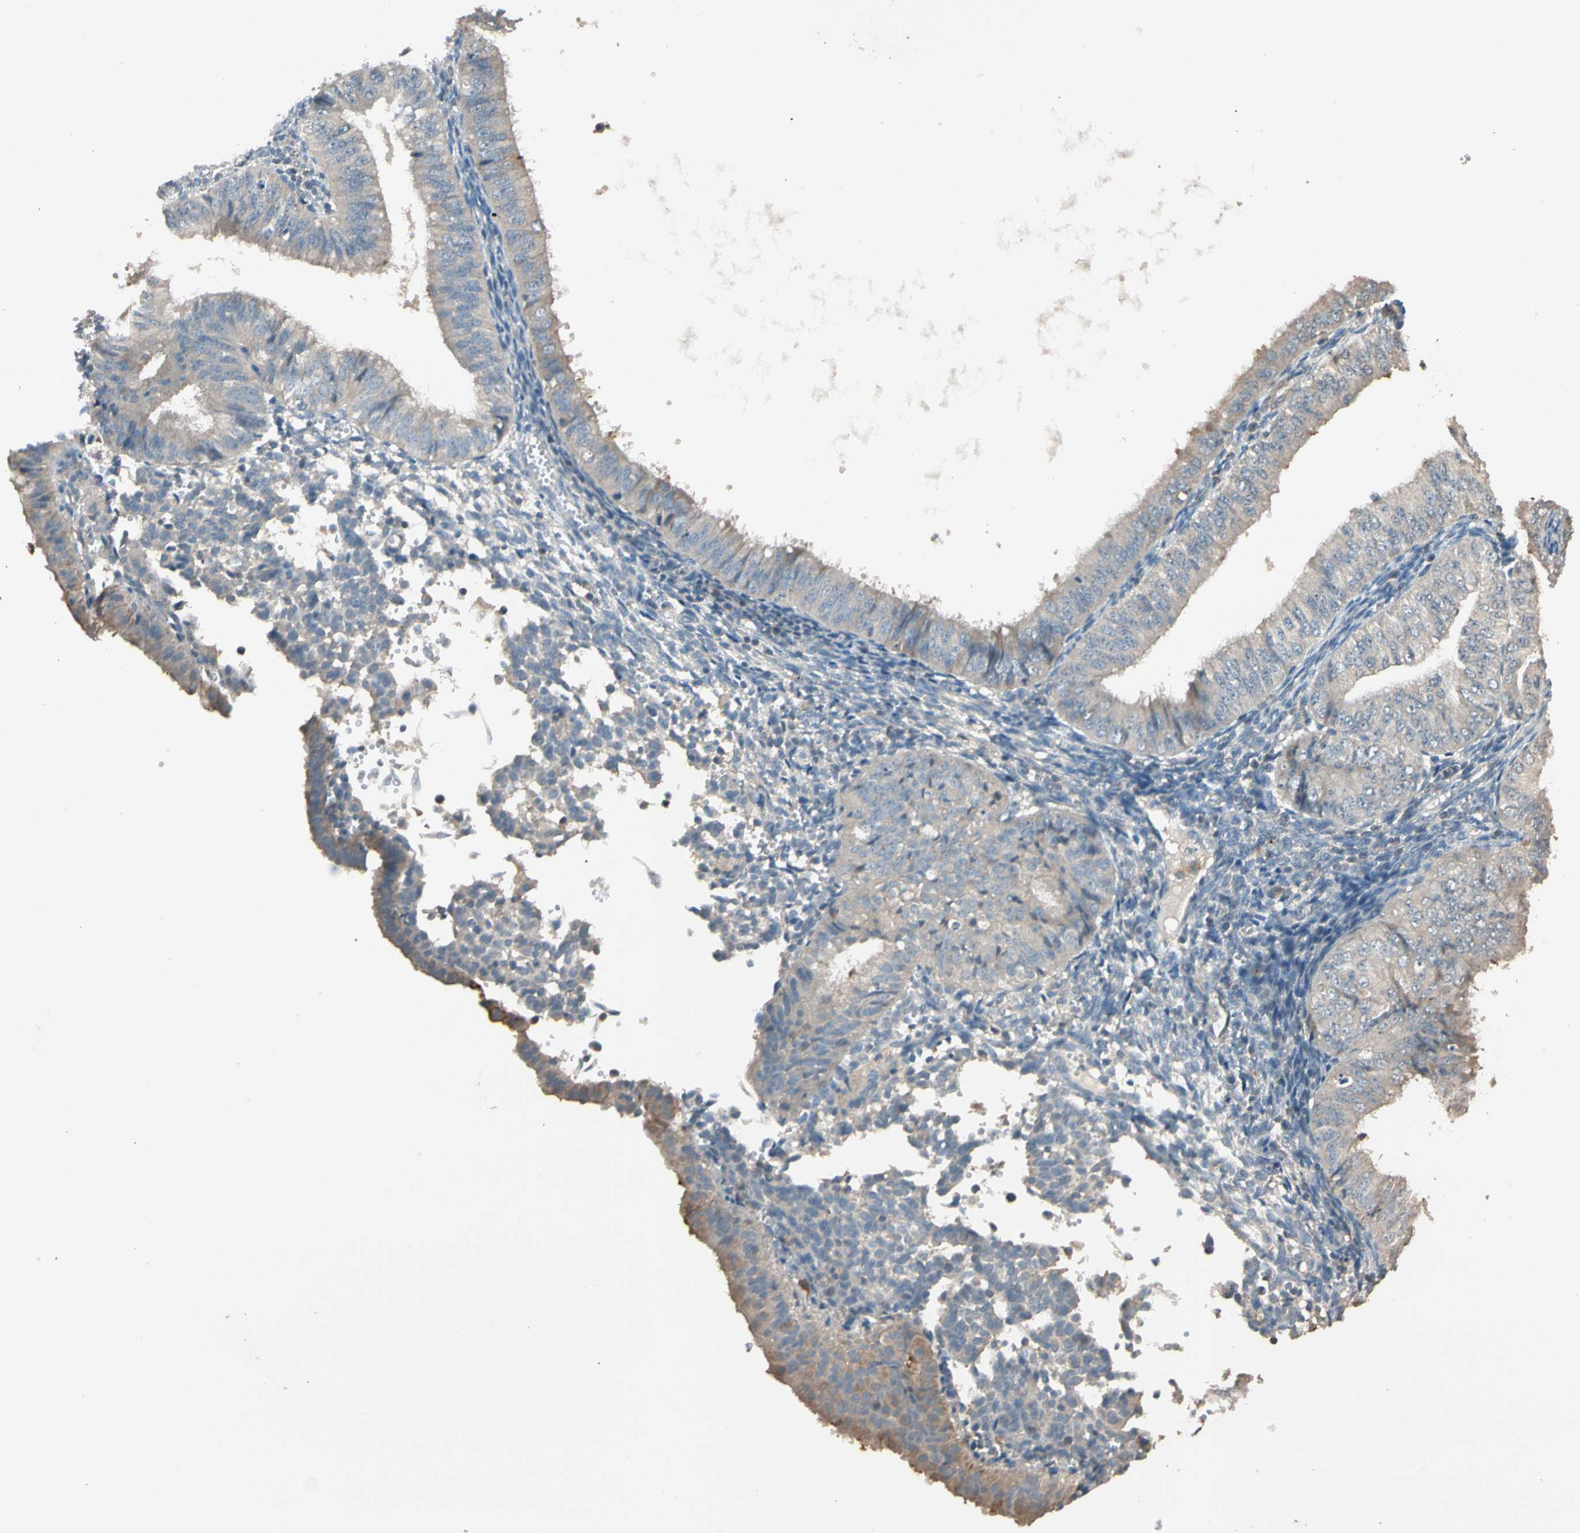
{"staining": {"intensity": "moderate", "quantity": "<25%", "location": "cytoplasmic/membranous"}, "tissue": "endometrial cancer", "cell_type": "Tumor cells", "image_type": "cancer", "snomed": [{"axis": "morphology", "description": "Normal tissue, NOS"}, {"axis": "morphology", "description": "Adenocarcinoma, NOS"}, {"axis": "topography", "description": "Endometrium"}], "caption": "Moderate cytoplasmic/membranous expression for a protein is seen in approximately <25% of tumor cells of adenocarcinoma (endometrial) using immunohistochemistry.", "gene": "MAP3K7", "patient": {"sex": "female", "age": 53}}